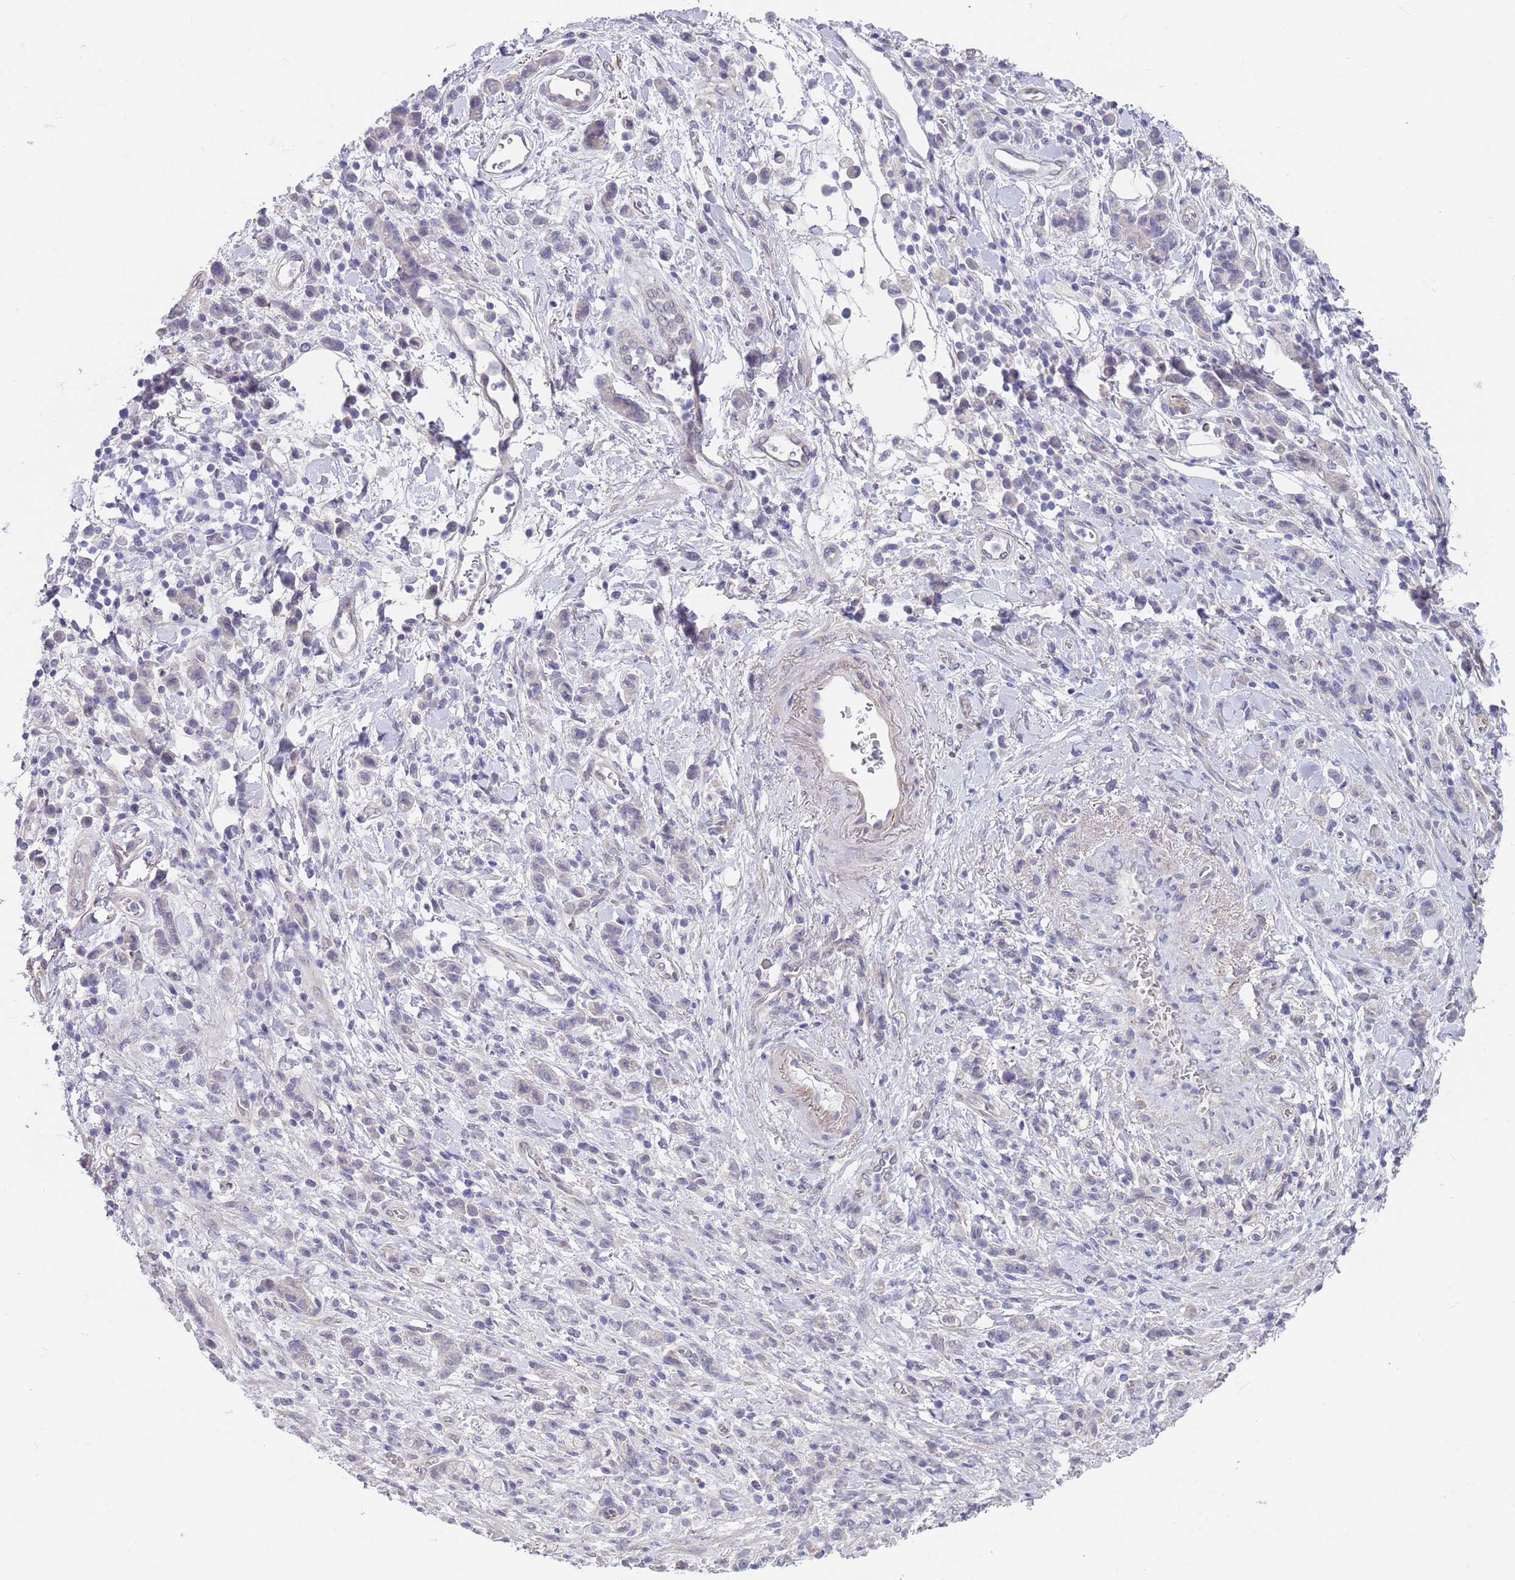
{"staining": {"intensity": "negative", "quantity": "none", "location": "none"}, "tissue": "stomach cancer", "cell_type": "Tumor cells", "image_type": "cancer", "snomed": [{"axis": "morphology", "description": "Adenocarcinoma, NOS"}, {"axis": "topography", "description": "Stomach"}], "caption": "Immunohistochemistry of stomach cancer (adenocarcinoma) exhibits no staining in tumor cells. The staining was performed using DAB (3,3'-diaminobenzidine) to visualize the protein expression in brown, while the nuclei were stained in blue with hematoxylin (Magnification: 20x).", "gene": "RNF169", "patient": {"sex": "male", "age": 77}}